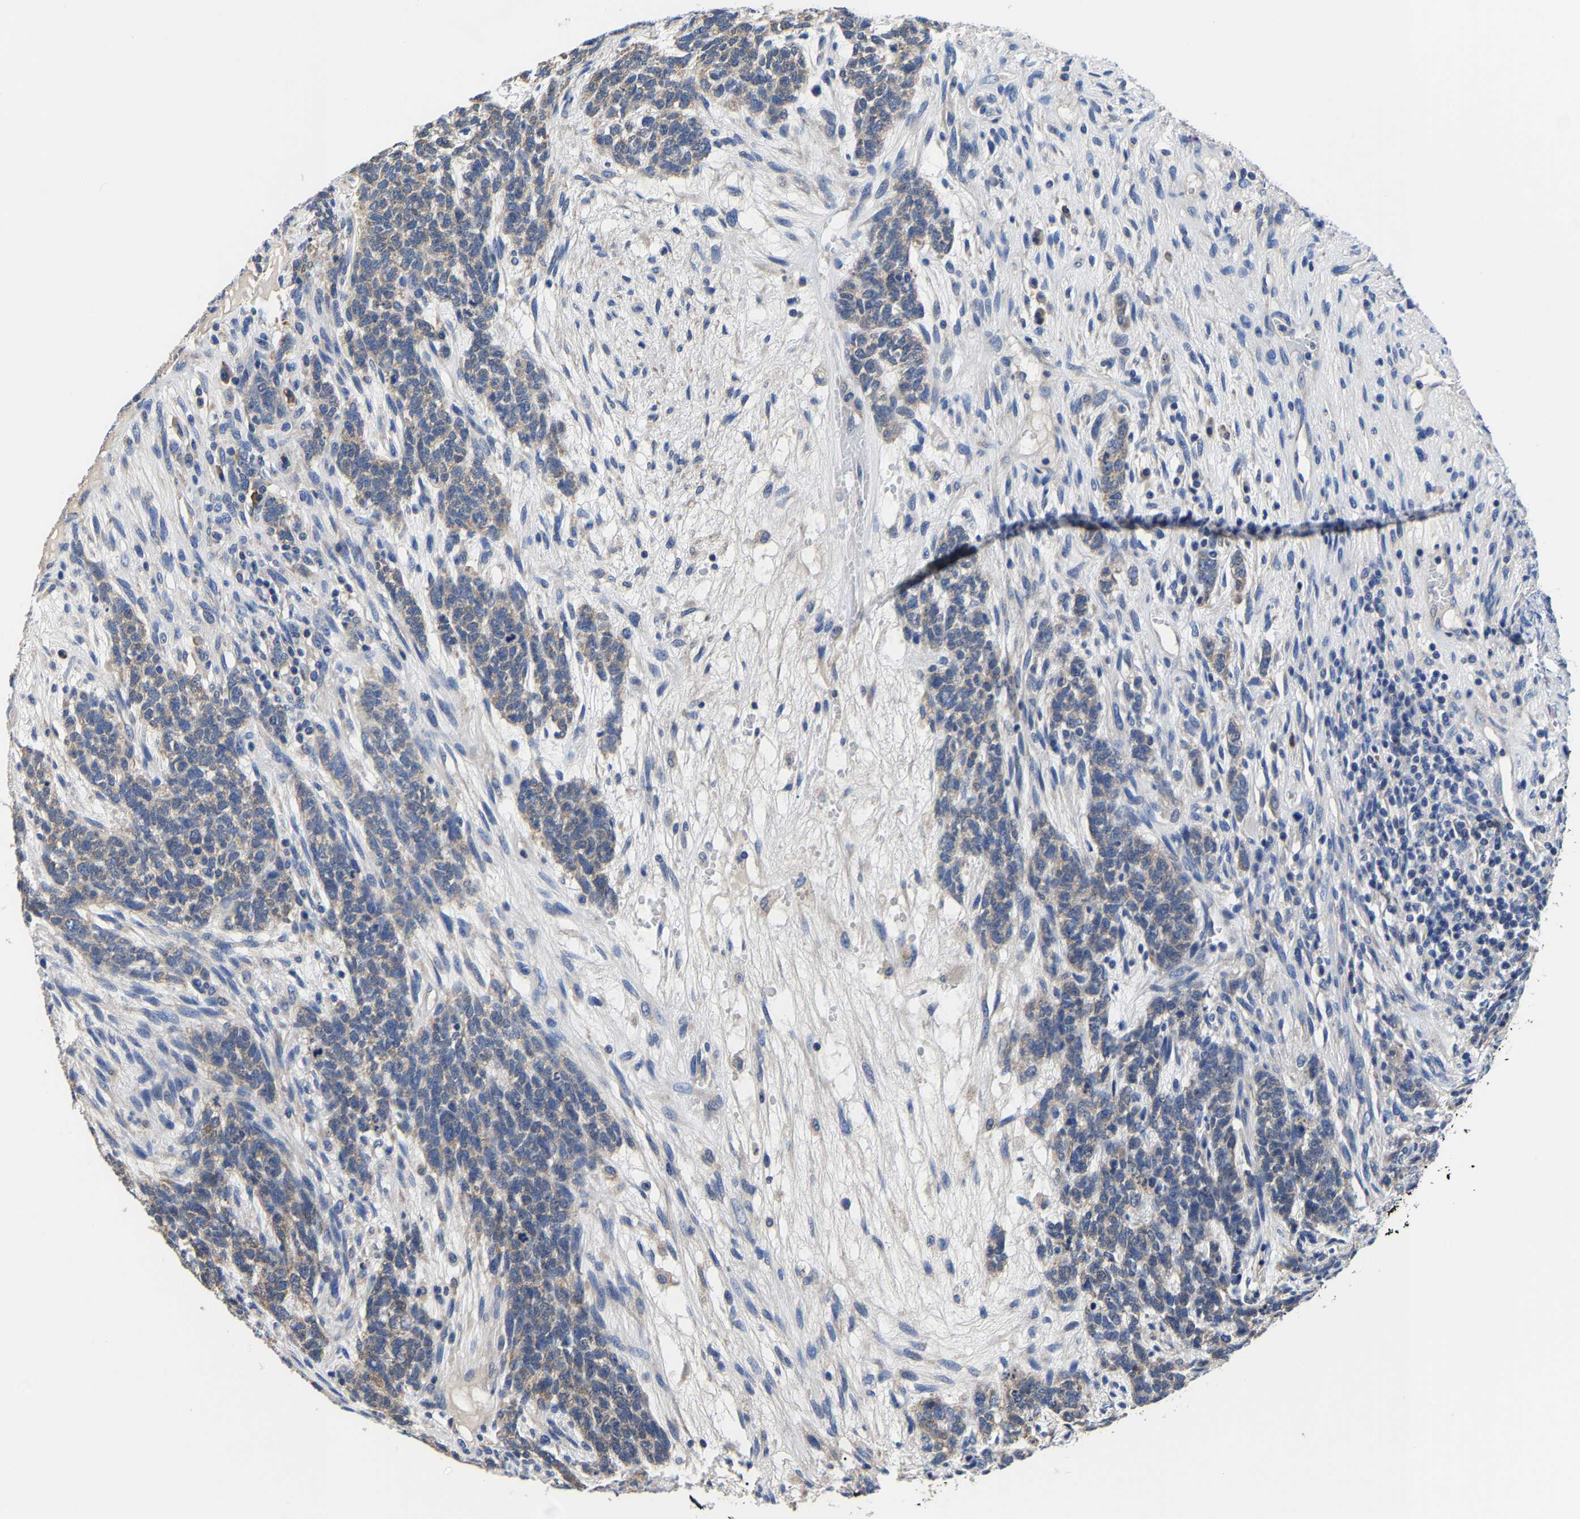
{"staining": {"intensity": "weak", "quantity": ">75%", "location": "cytoplasmic/membranous"}, "tissue": "testis cancer", "cell_type": "Tumor cells", "image_type": "cancer", "snomed": [{"axis": "morphology", "description": "Seminoma, NOS"}, {"axis": "topography", "description": "Testis"}], "caption": "A brown stain highlights weak cytoplasmic/membranous staining of a protein in testis cancer tumor cells.", "gene": "SRPK2", "patient": {"sex": "male", "age": 28}}